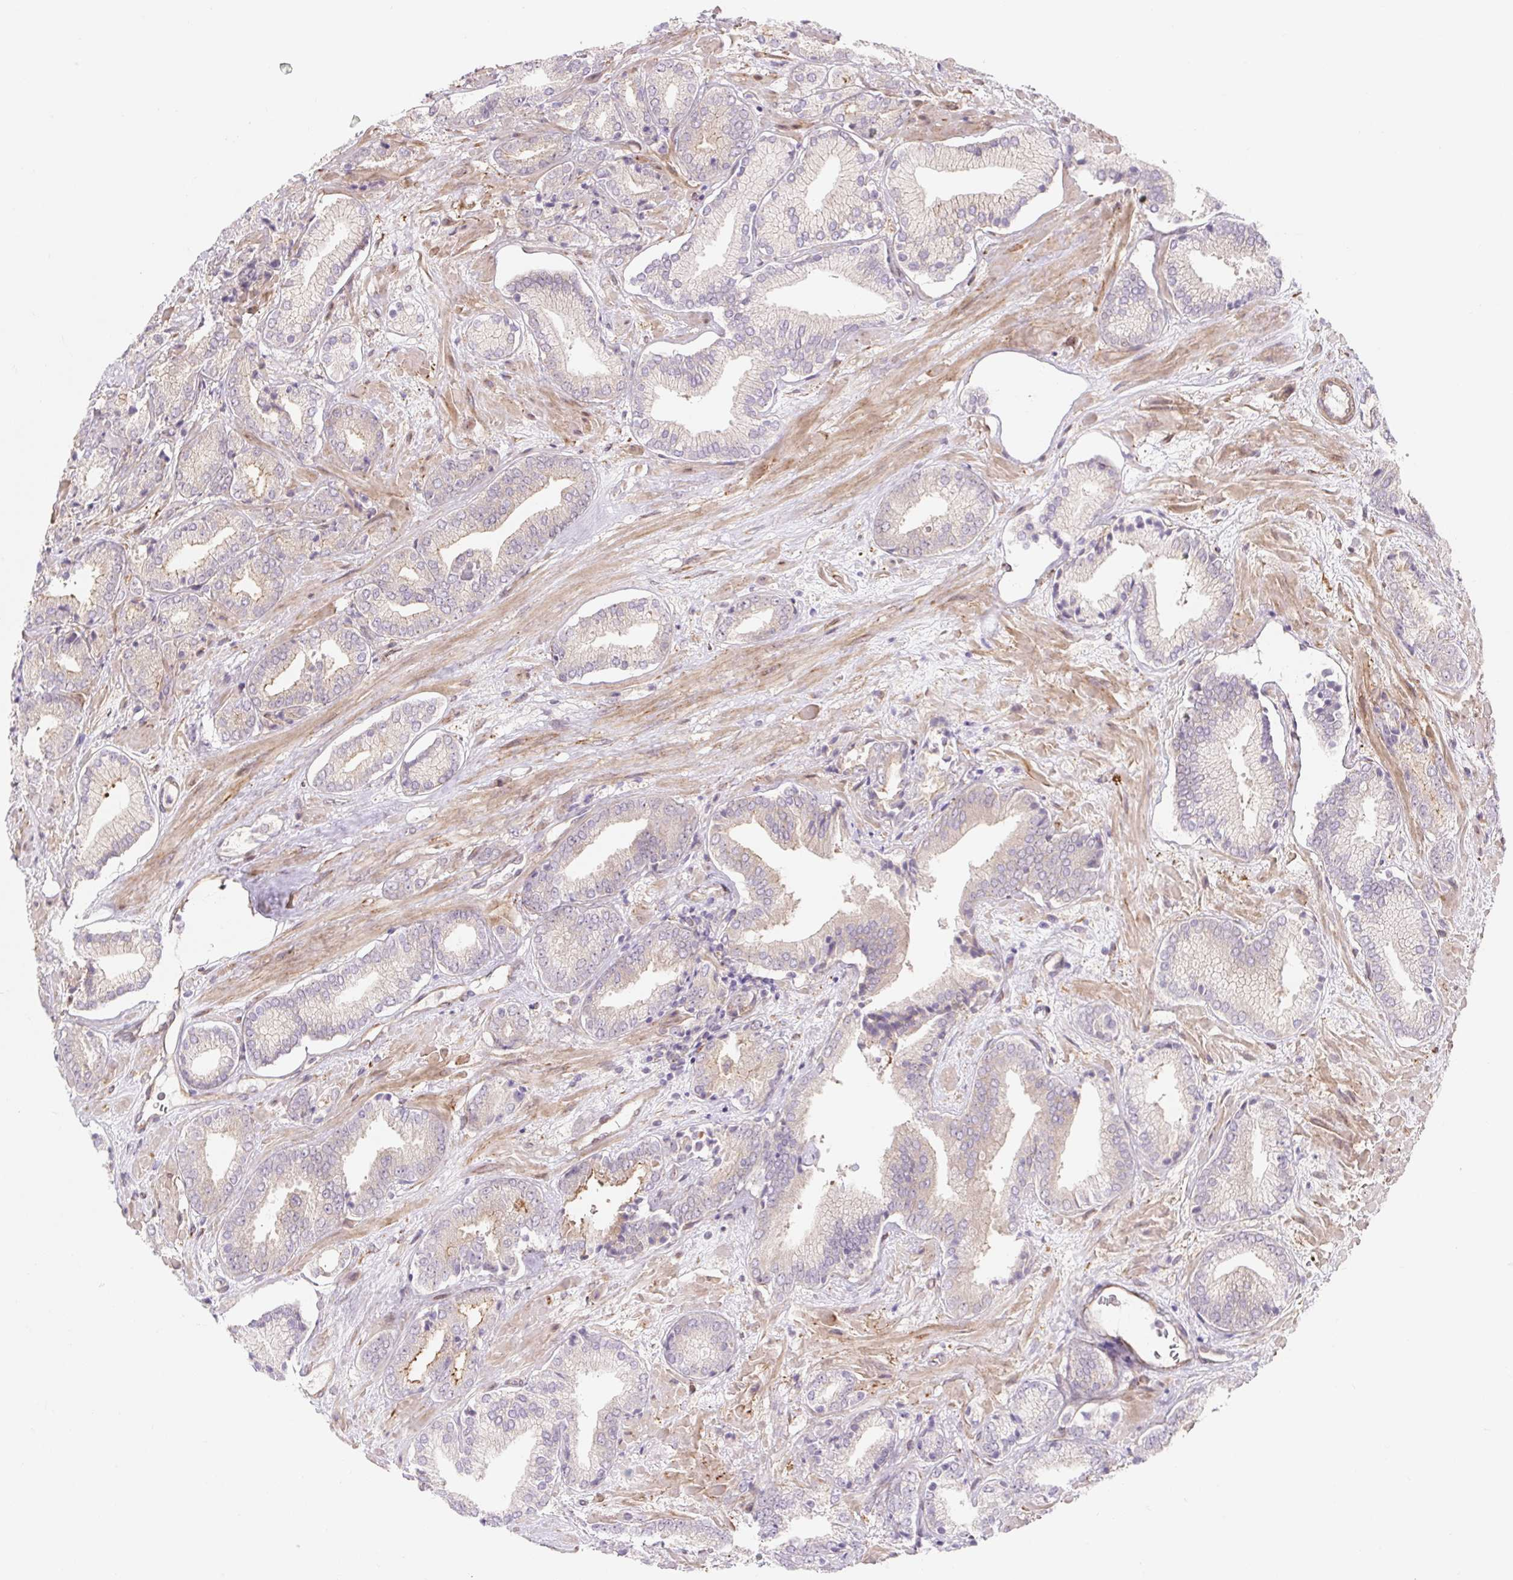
{"staining": {"intensity": "negative", "quantity": "none", "location": "none"}, "tissue": "prostate cancer", "cell_type": "Tumor cells", "image_type": "cancer", "snomed": [{"axis": "morphology", "description": "Adenocarcinoma, High grade"}, {"axis": "topography", "description": "Prostate"}], "caption": "Photomicrograph shows no protein staining in tumor cells of adenocarcinoma (high-grade) (prostate) tissue. The staining was performed using DAB to visualize the protein expression in brown, while the nuclei were stained in blue with hematoxylin (Magnification: 20x).", "gene": "LYPD5", "patient": {"sex": "male", "age": 56}}